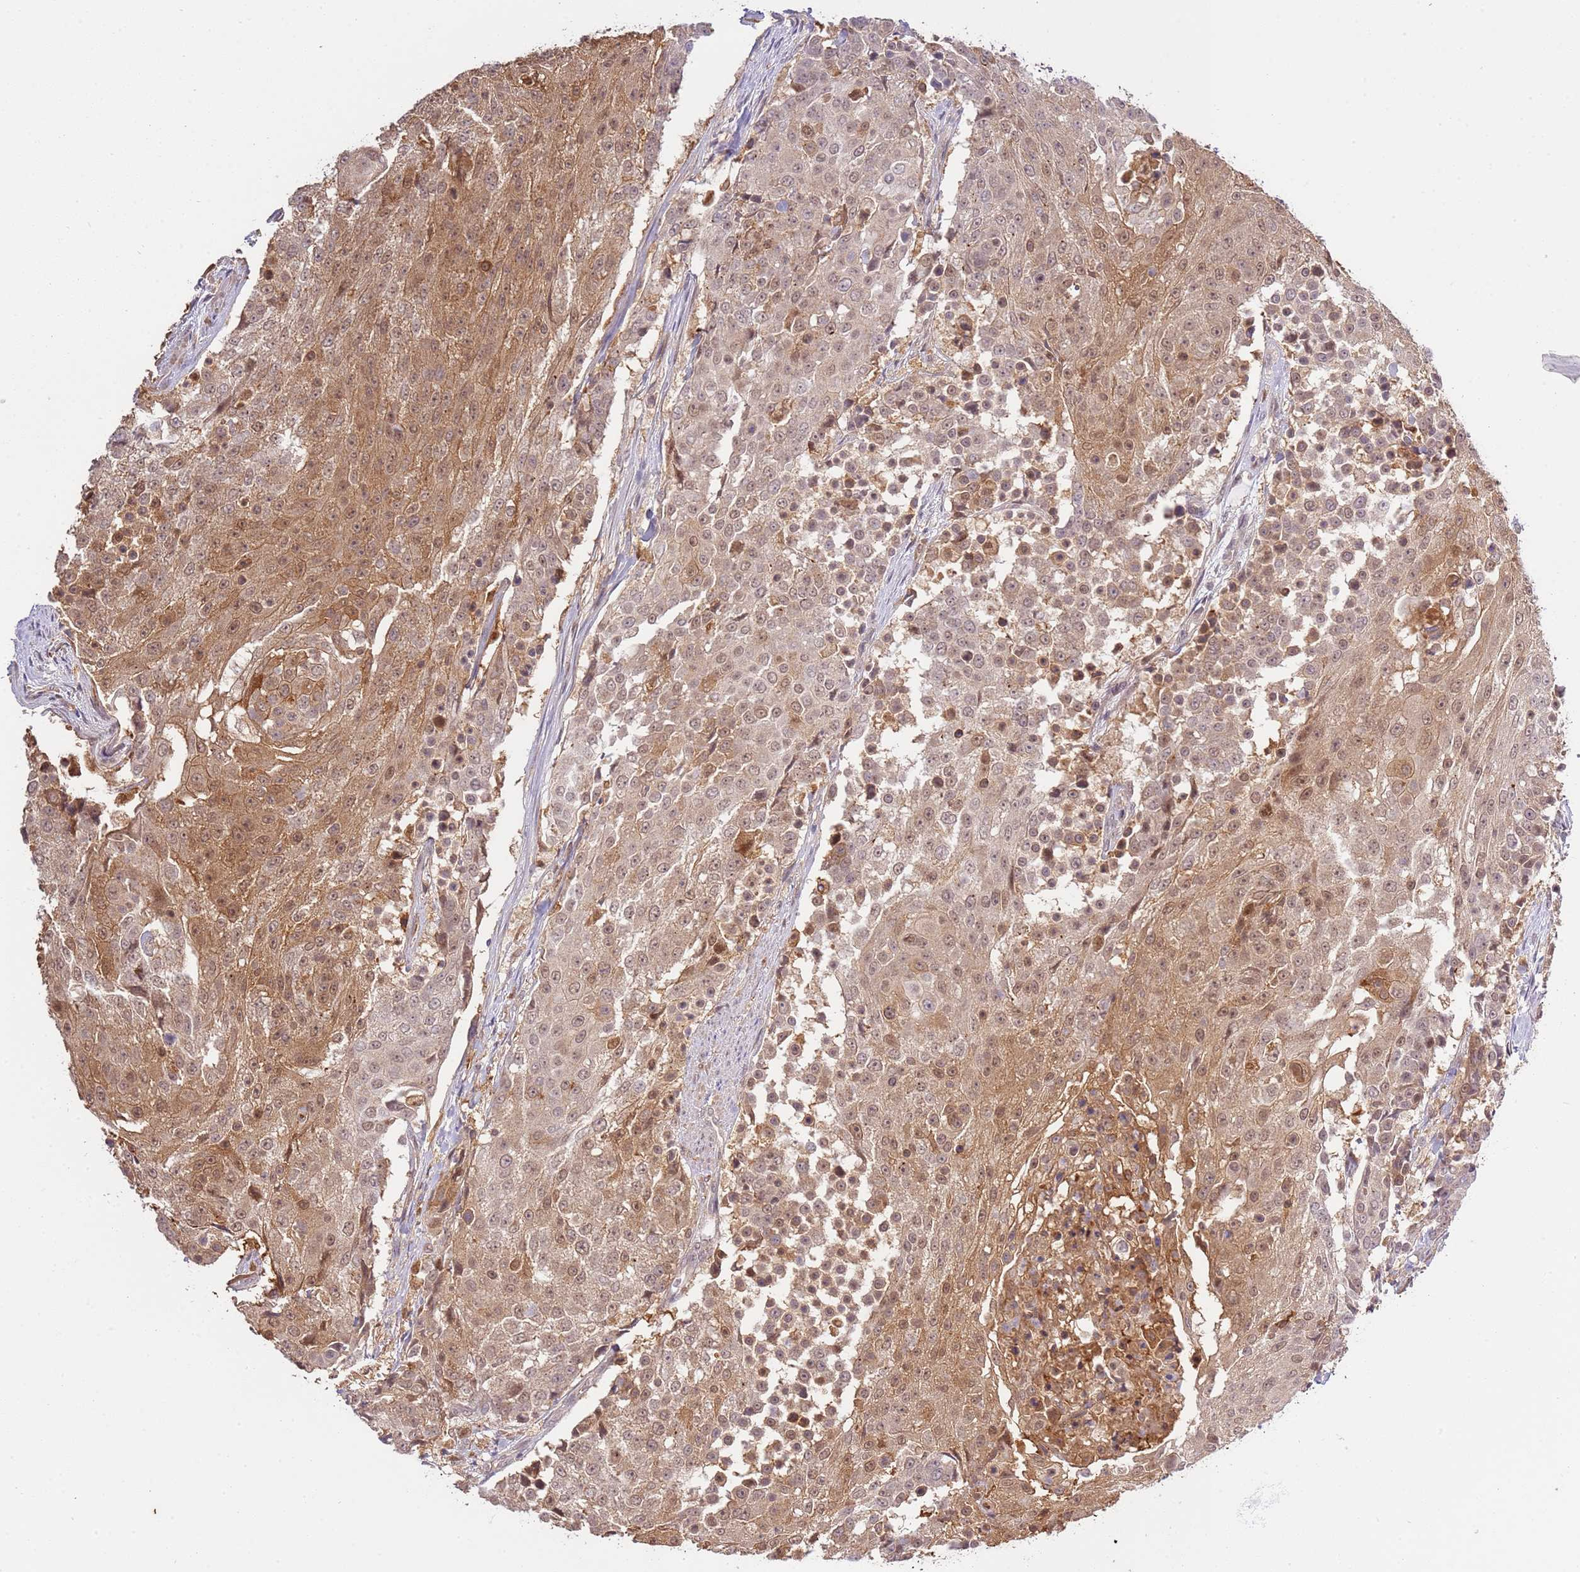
{"staining": {"intensity": "moderate", "quantity": ">75%", "location": "cytoplasmic/membranous,nuclear"}, "tissue": "urothelial cancer", "cell_type": "Tumor cells", "image_type": "cancer", "snomed": [{"axis": "morphology", "description": "Urothelial carcinoma, High grade"}, {"axis": "topography", "description": "Urinary bladder"}], "caption": "Urothelial carcinoma (high-grade) was stained to show a protein in brown. There is medium levels of moderate cytoplasmic/membranous and nuclear positivity in about >75% of tumor cells.", "gene": "ZNF624", "patient": {"sex": "female", "age": 63}}